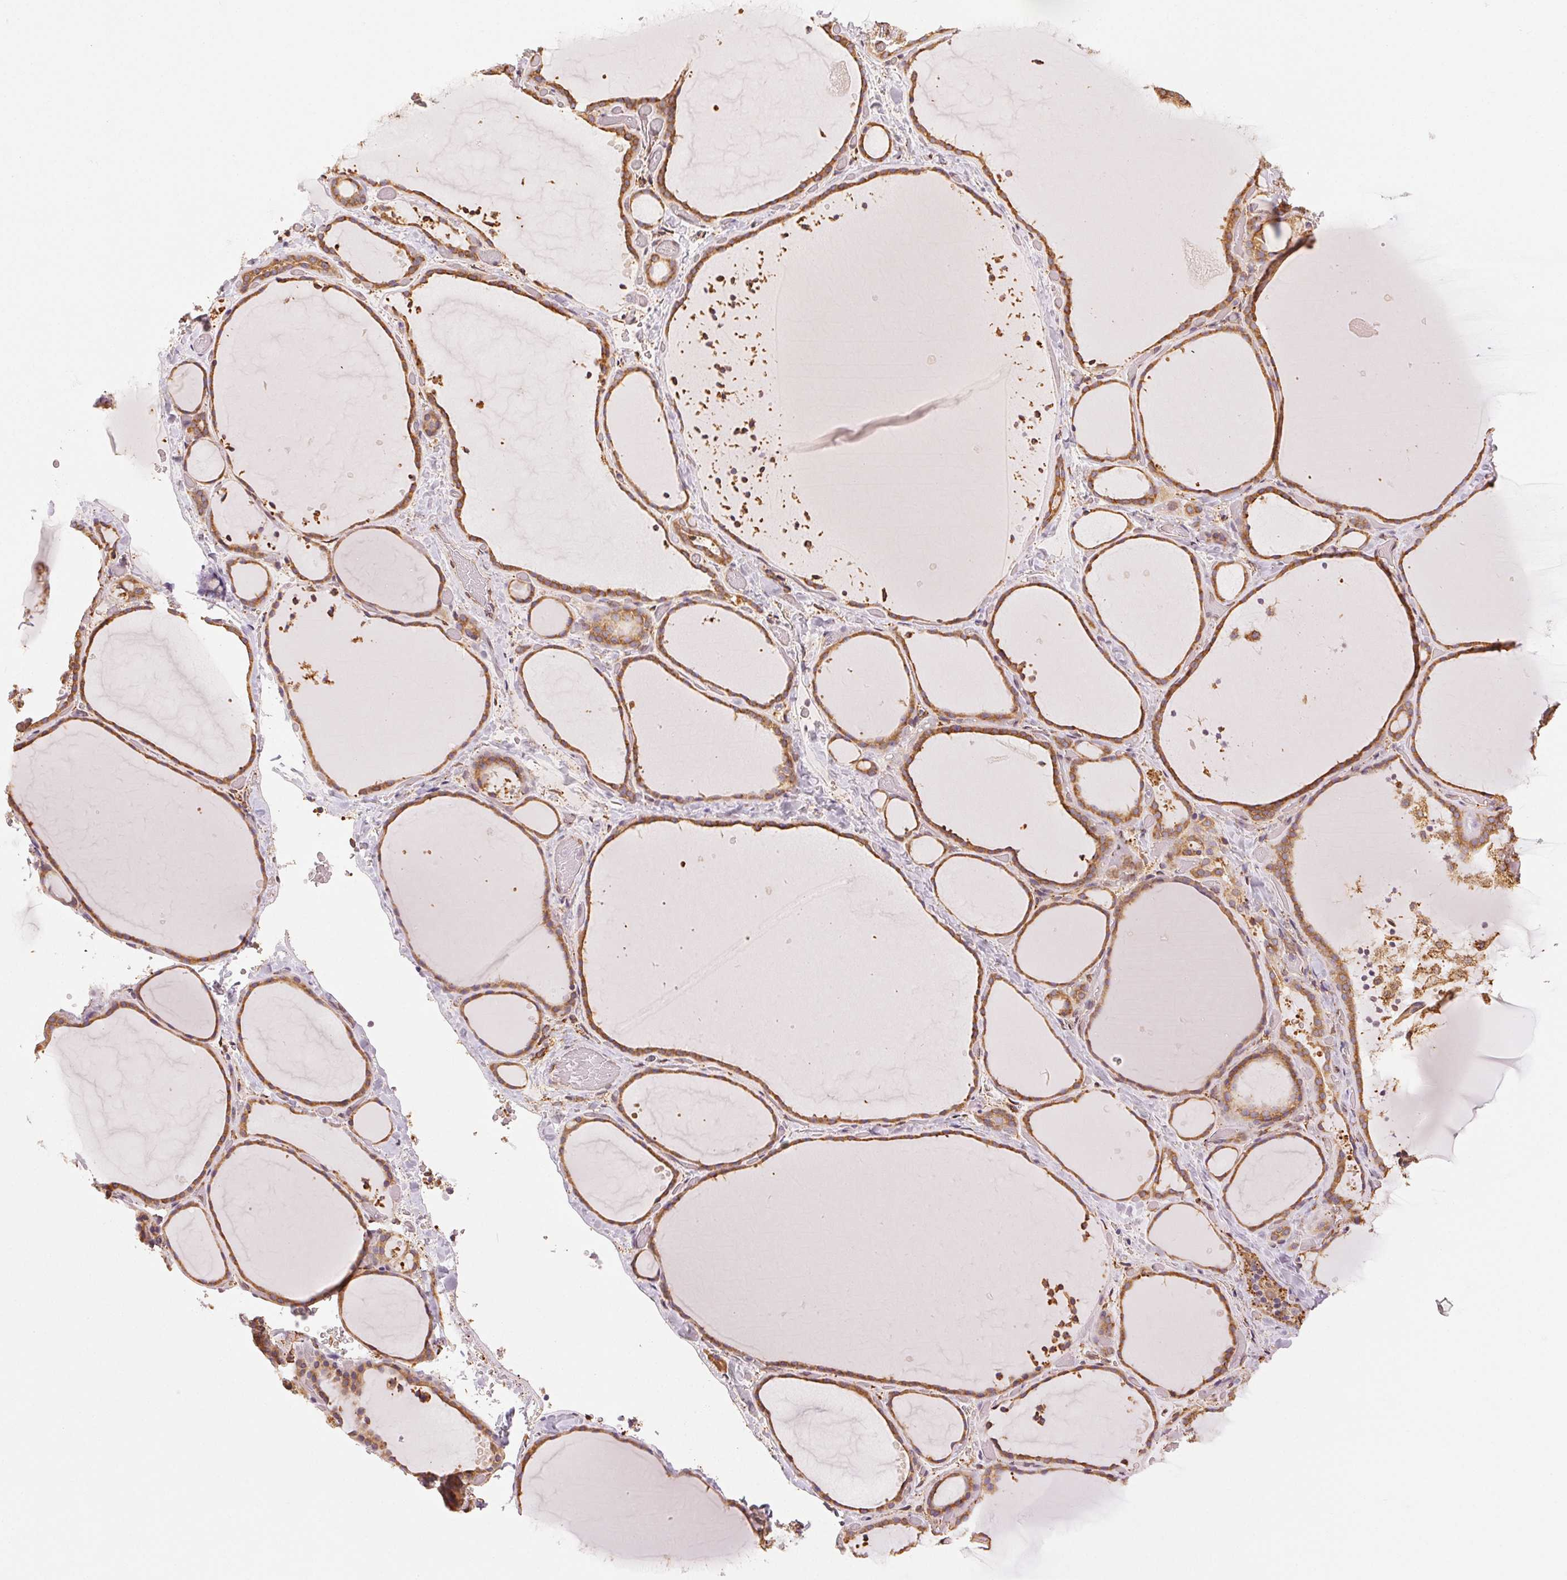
{"staining": {"intensity": "moderate", "quantity": ">75%", "location": "cytoplasmic/membranous"}, "tissue": "thyroid gland", "cell_type": "Glandular cells", "image_type": "normal", "snomed": [{"axis": "morphology", "description": "Normal tissue, NOS"}, {"axis": "topography", "description": "Thyroid gland"}], "caption": "Immunohistochemical staining of unremarkable human thyroid gland reveals moderate cytoplasmic/membranous protein staining in approximately >75% of glandular cells.", "gene": "RCN3", "patient": {"sex": "female", "age": 36}}